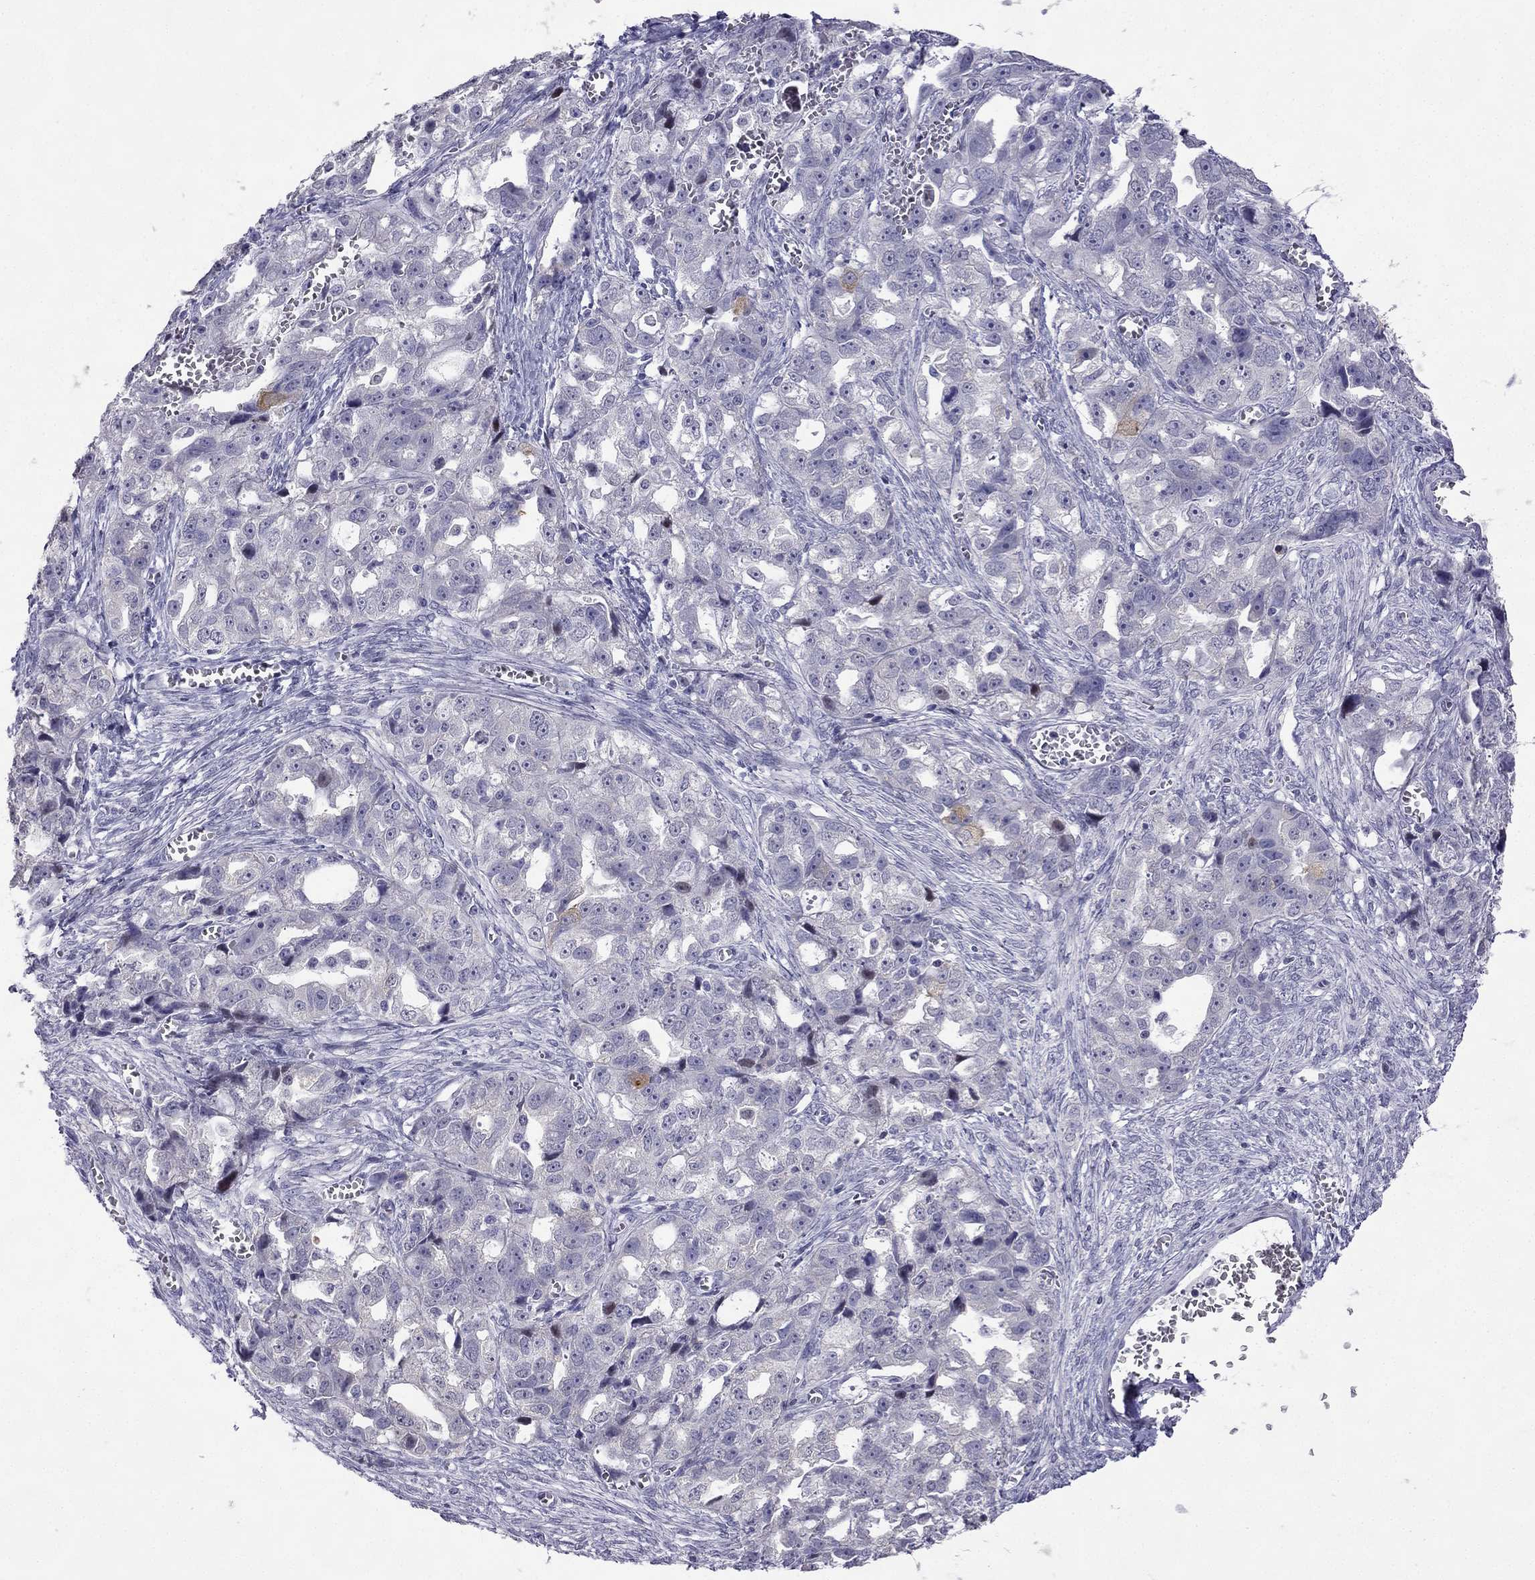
{"staining": {"intensity": "negative", "quantity": "none", "location": "none"}, "tissue": "ovarian cancer", "cell_type": "Tumor cells", "image_type": "cancer", "snomed": [{"axis": "morphology", "description": "Cystadenocarcinoma, serous, NOS"}, {"axis": "topography", "description": "Ovary"}], "caption": "Immunohistochemistry photomicrograph of neoplastic tissue: ovarian cancer stained with DAB shows no significant protein staining in tumor cells. Nuclei are stained in blue.", "gene": "CFAP70", "patient": {"sex": "female", "age": 51}}